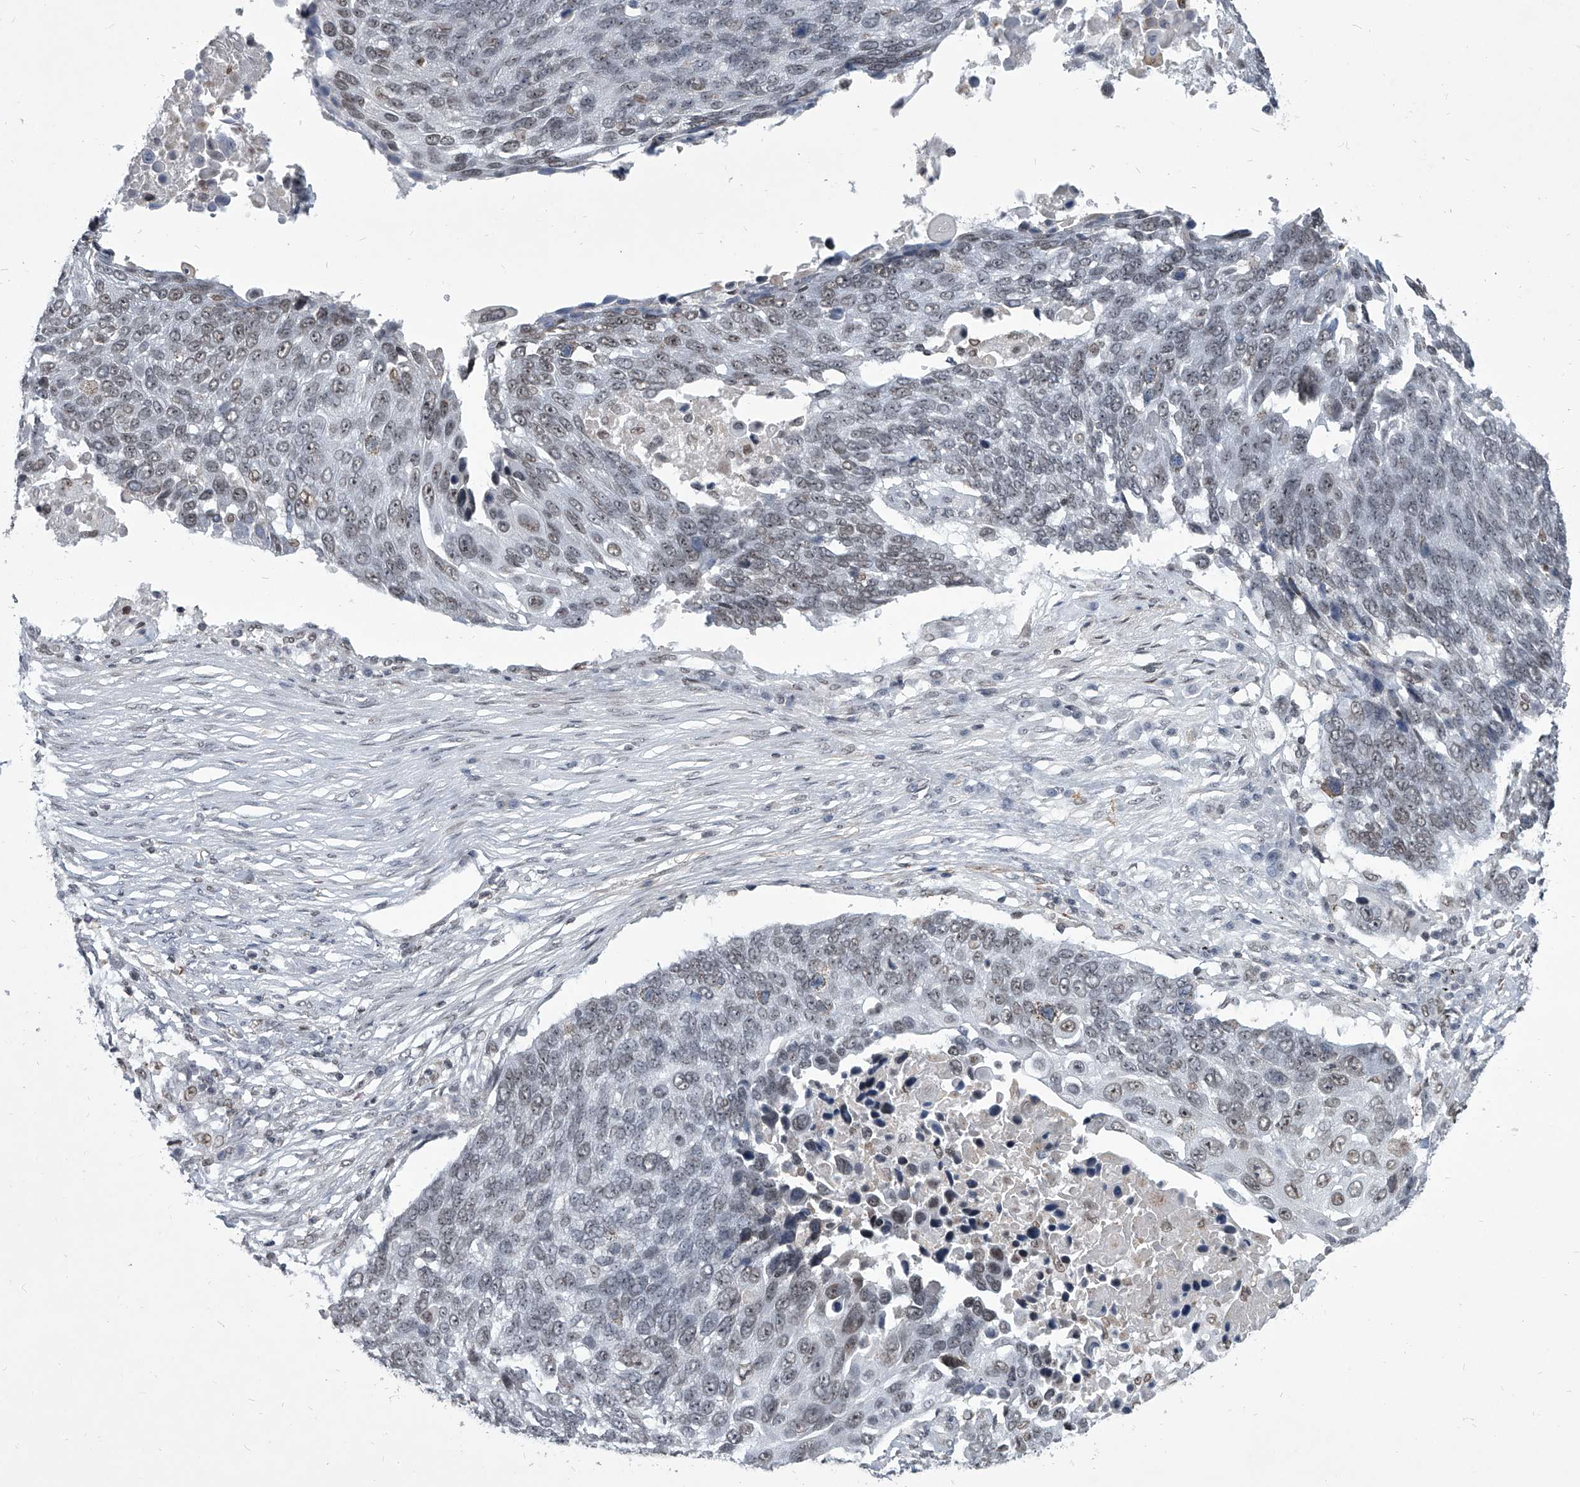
{"staining": {"intensity": "negative", "quantity": "none", "location": "none"}, "tissue": "lung cancer", "cell_type": "Tumor cells", "image_type": "cancer", "snomed": [{"axis": "morphology", "description": "Squamous cell carcinoma, NOS"}, {"axis": "topography", "description": "Lung"}], "caption": "IHC of human lung squamous cell carcinoma exhibits no positivity in tumor cells.", "gene": "PPIL4", "patient": {"sex": "male", "age": 66}}